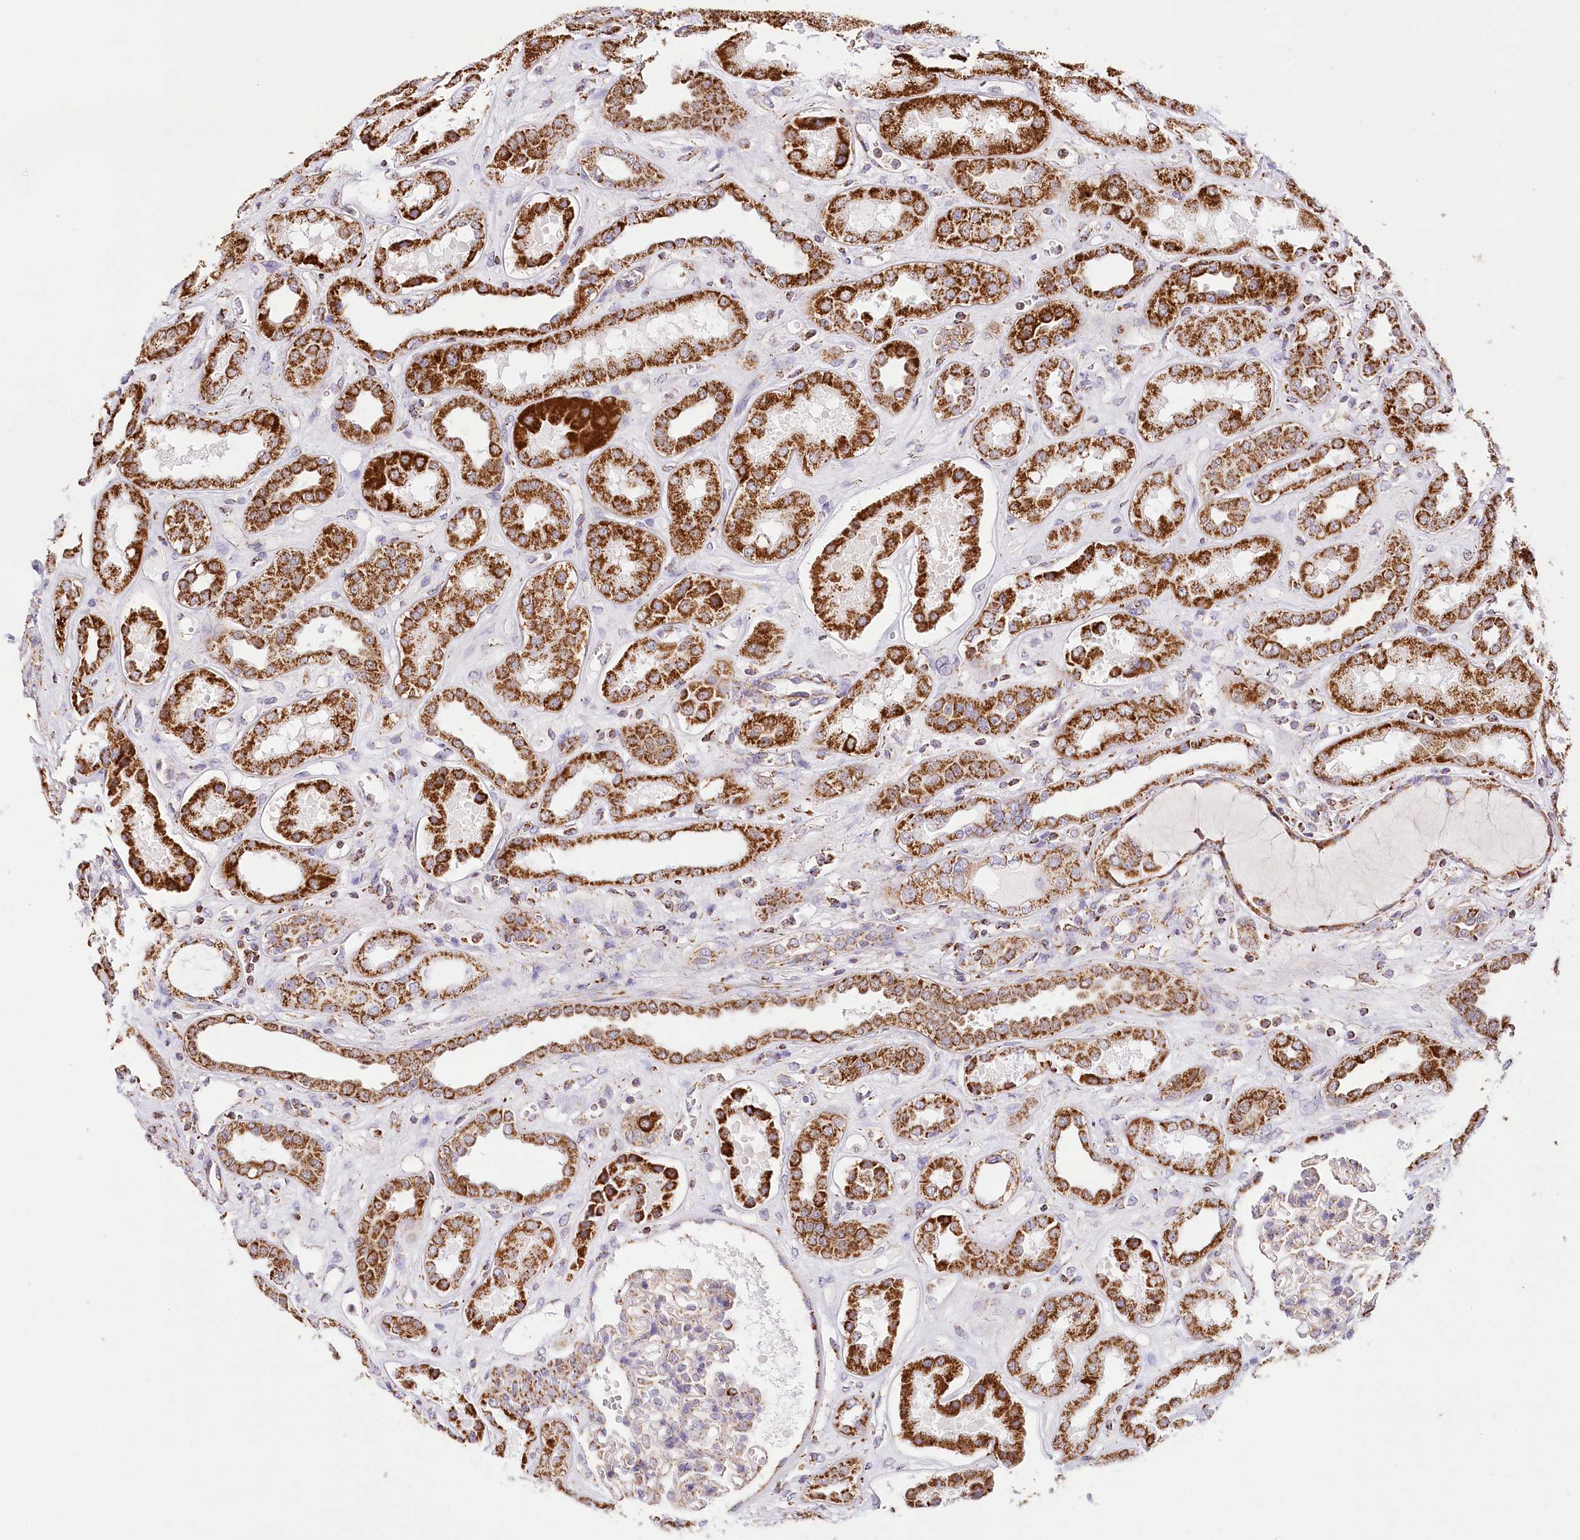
{"staining": {"intensity": "moderate", "quantity": "<25%", "location": "cytoplasmic/membranous"}, "tissue": "kidney", "cell_type": "Cells in glomeruli", "image_type": "normal", "snomed": [{"axis": "morphology", "description": "Normal tissue, NOS"}, {"axis": "topography", "description": "Kidney"}], "caption": "Protein staining exhibits moderate cytoplasmic/membranous staining in approximately <25% of cells in glomeruli in benign kidney. The staining is performed using DAB (3,3'-diaminobenzidine) brown chromogen to label protein expression. The nuclei are counter-stained blue using hematoxylin.", "gene": "LSS", "patient": {"sex": "male", "age": 59}}